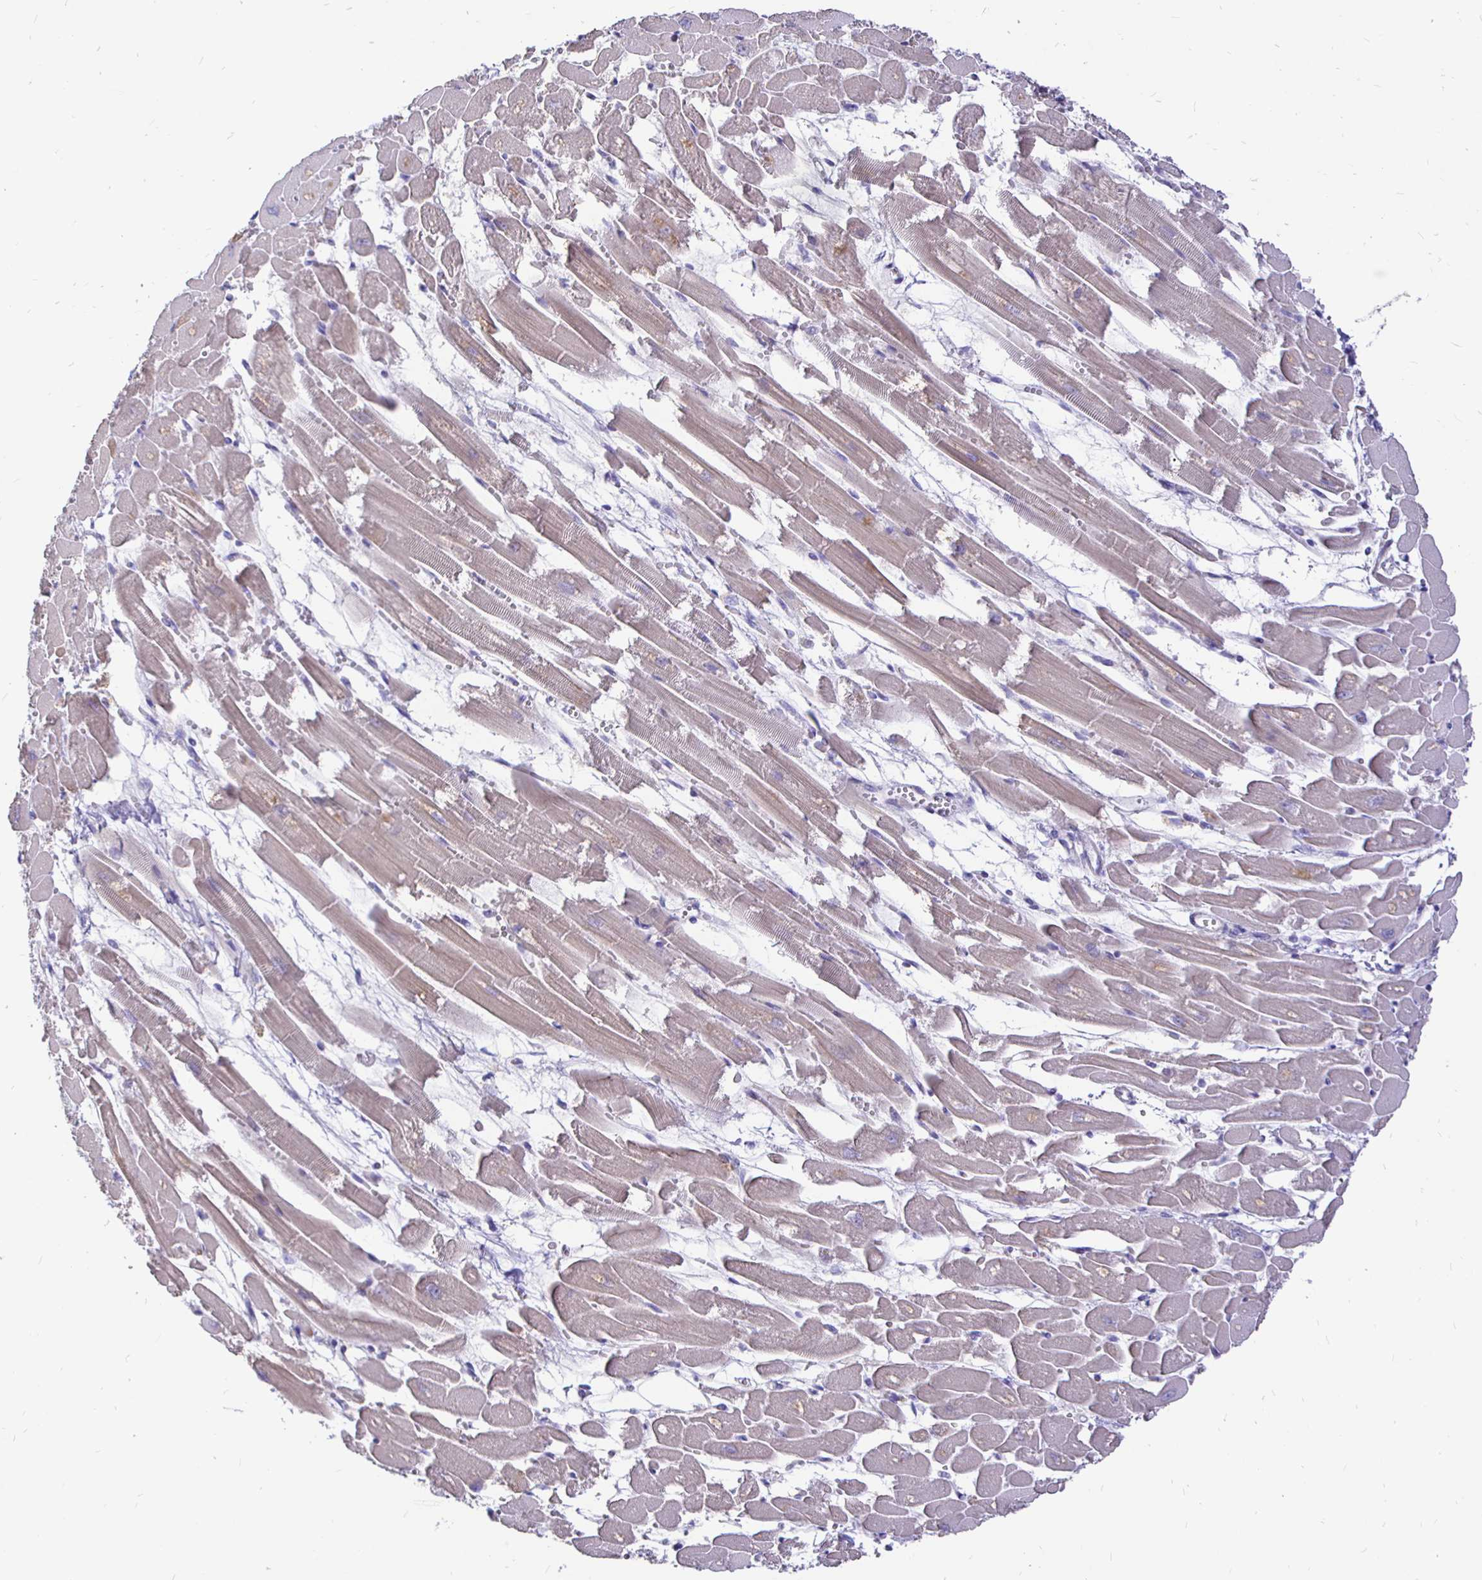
{"staining": {"intensity": "weak", "quantity": "25%-75%", "location": "cytoplasmic/membranous"}, "tissue": "heart muscle", "cell_type": "Cardiomyocytes", "image_type": "normal", "snomed": [{"axis": "morphology", "description": "Normal tissue, NOS"}, {"axis": "topography", "description": "Heart"}], "caption": "Protein expression analysis of unremarkable heart muscle displays weak cytoplasmic/membranous positivity in about 25%-75% of cardiomyocytes. Nuclei are stained in blue.", "gene": "NECAB1", "patient": {"sex": "female", "age": 52}}